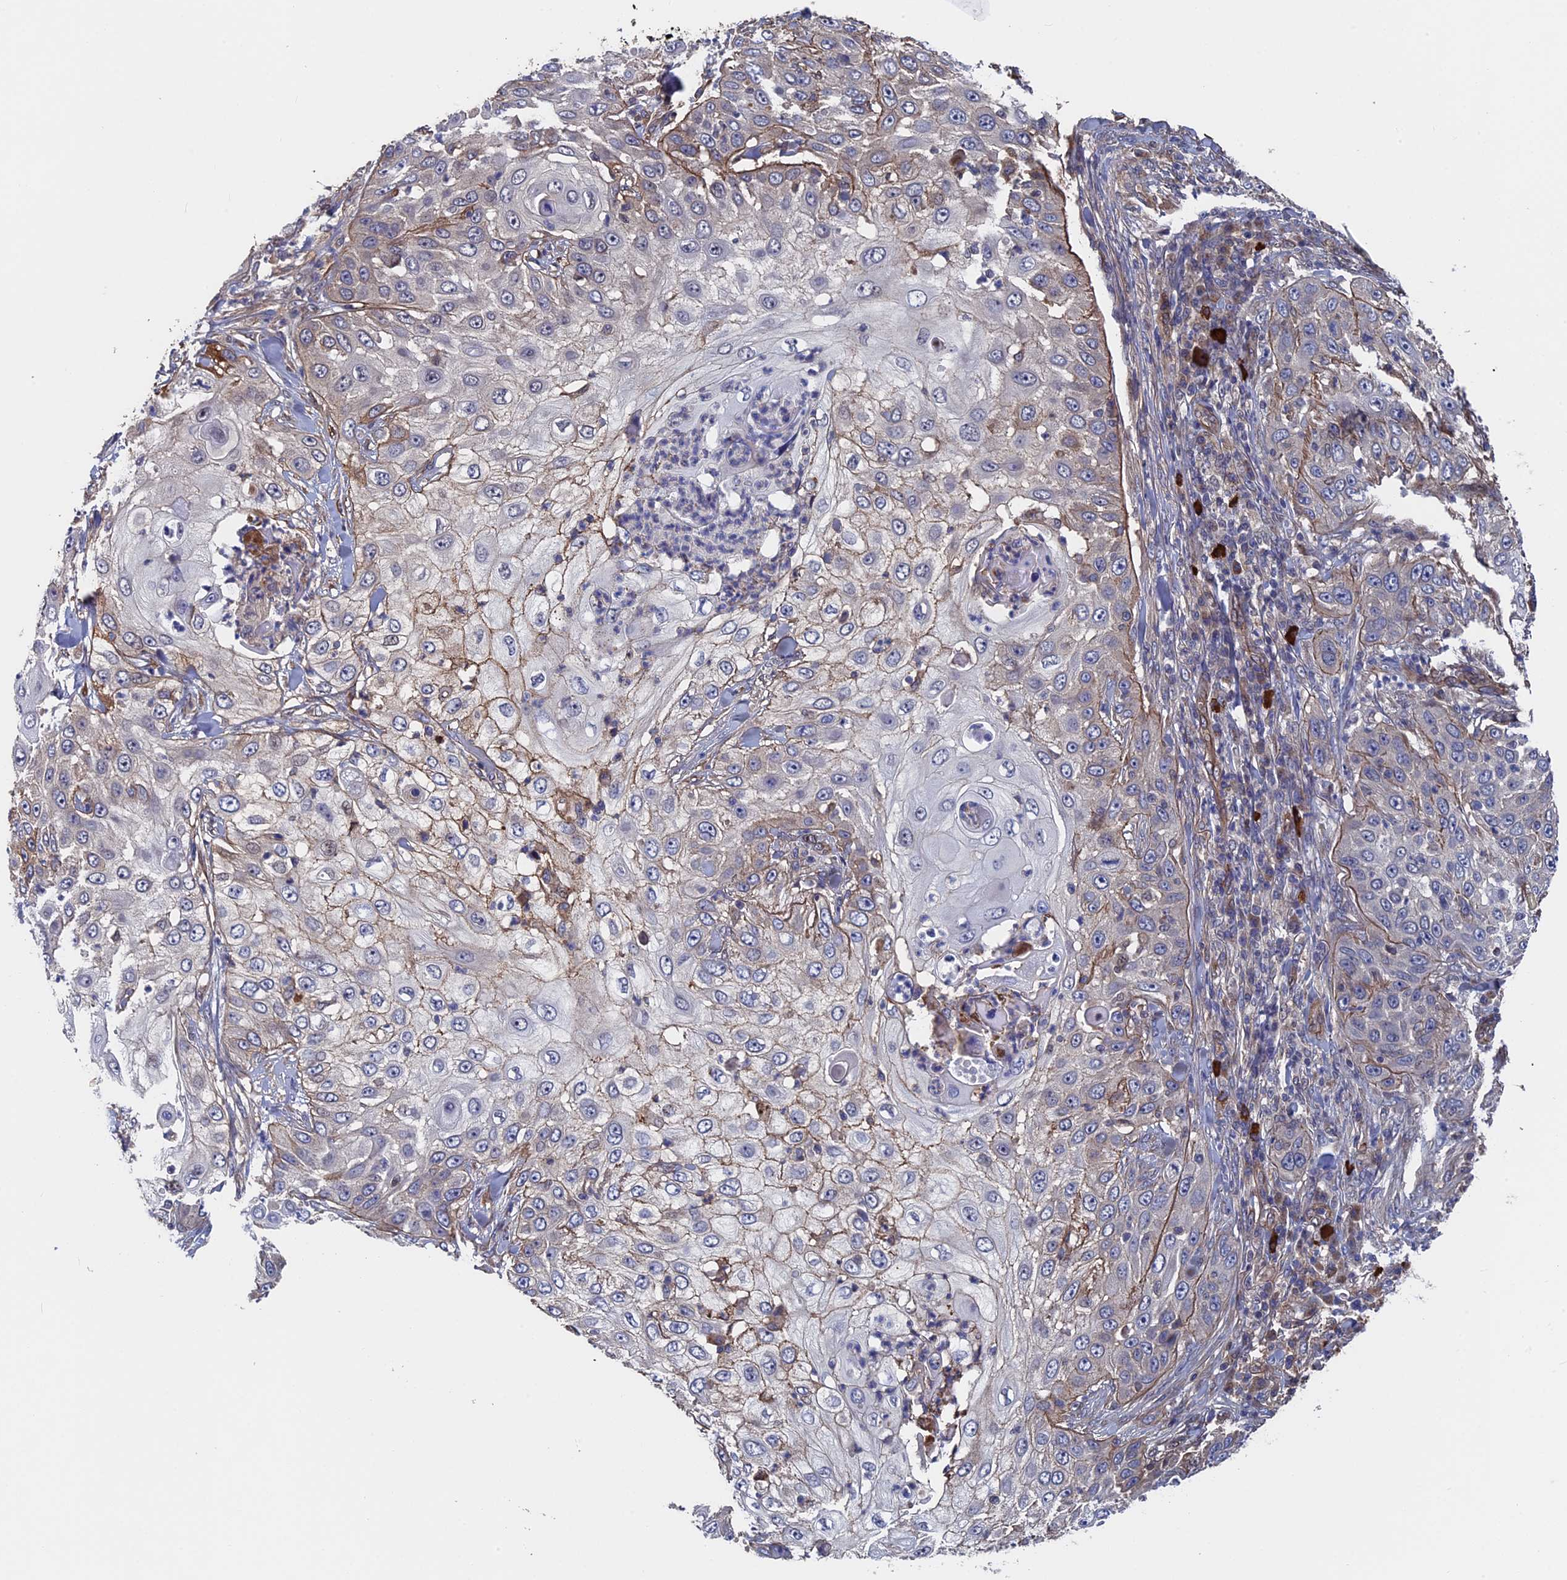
{"staining": {"intensity": "weak", "quantity": "<25%", "location": "cytoplasmic/membranous"}, "tissue": "skin cancer", "cell_type": "Tumor cells", "image_type": "cancer", "snomed": [{"axis": "morphology", "description": "Squamous cell carcinoma, NOS"}, {"axis": "topography", "description": "Skin"}], "caption": "Skin cancer was stained to show a protein in brown. There is no significant expression in tumor cells. (Brightfield microscopy of DAB (3,3'-diaminobenzidine) immunohistochemistry (IHC) at high magnification).", "gene": "RPUSD1", "patient": {"sex": "female", "age": 44}}